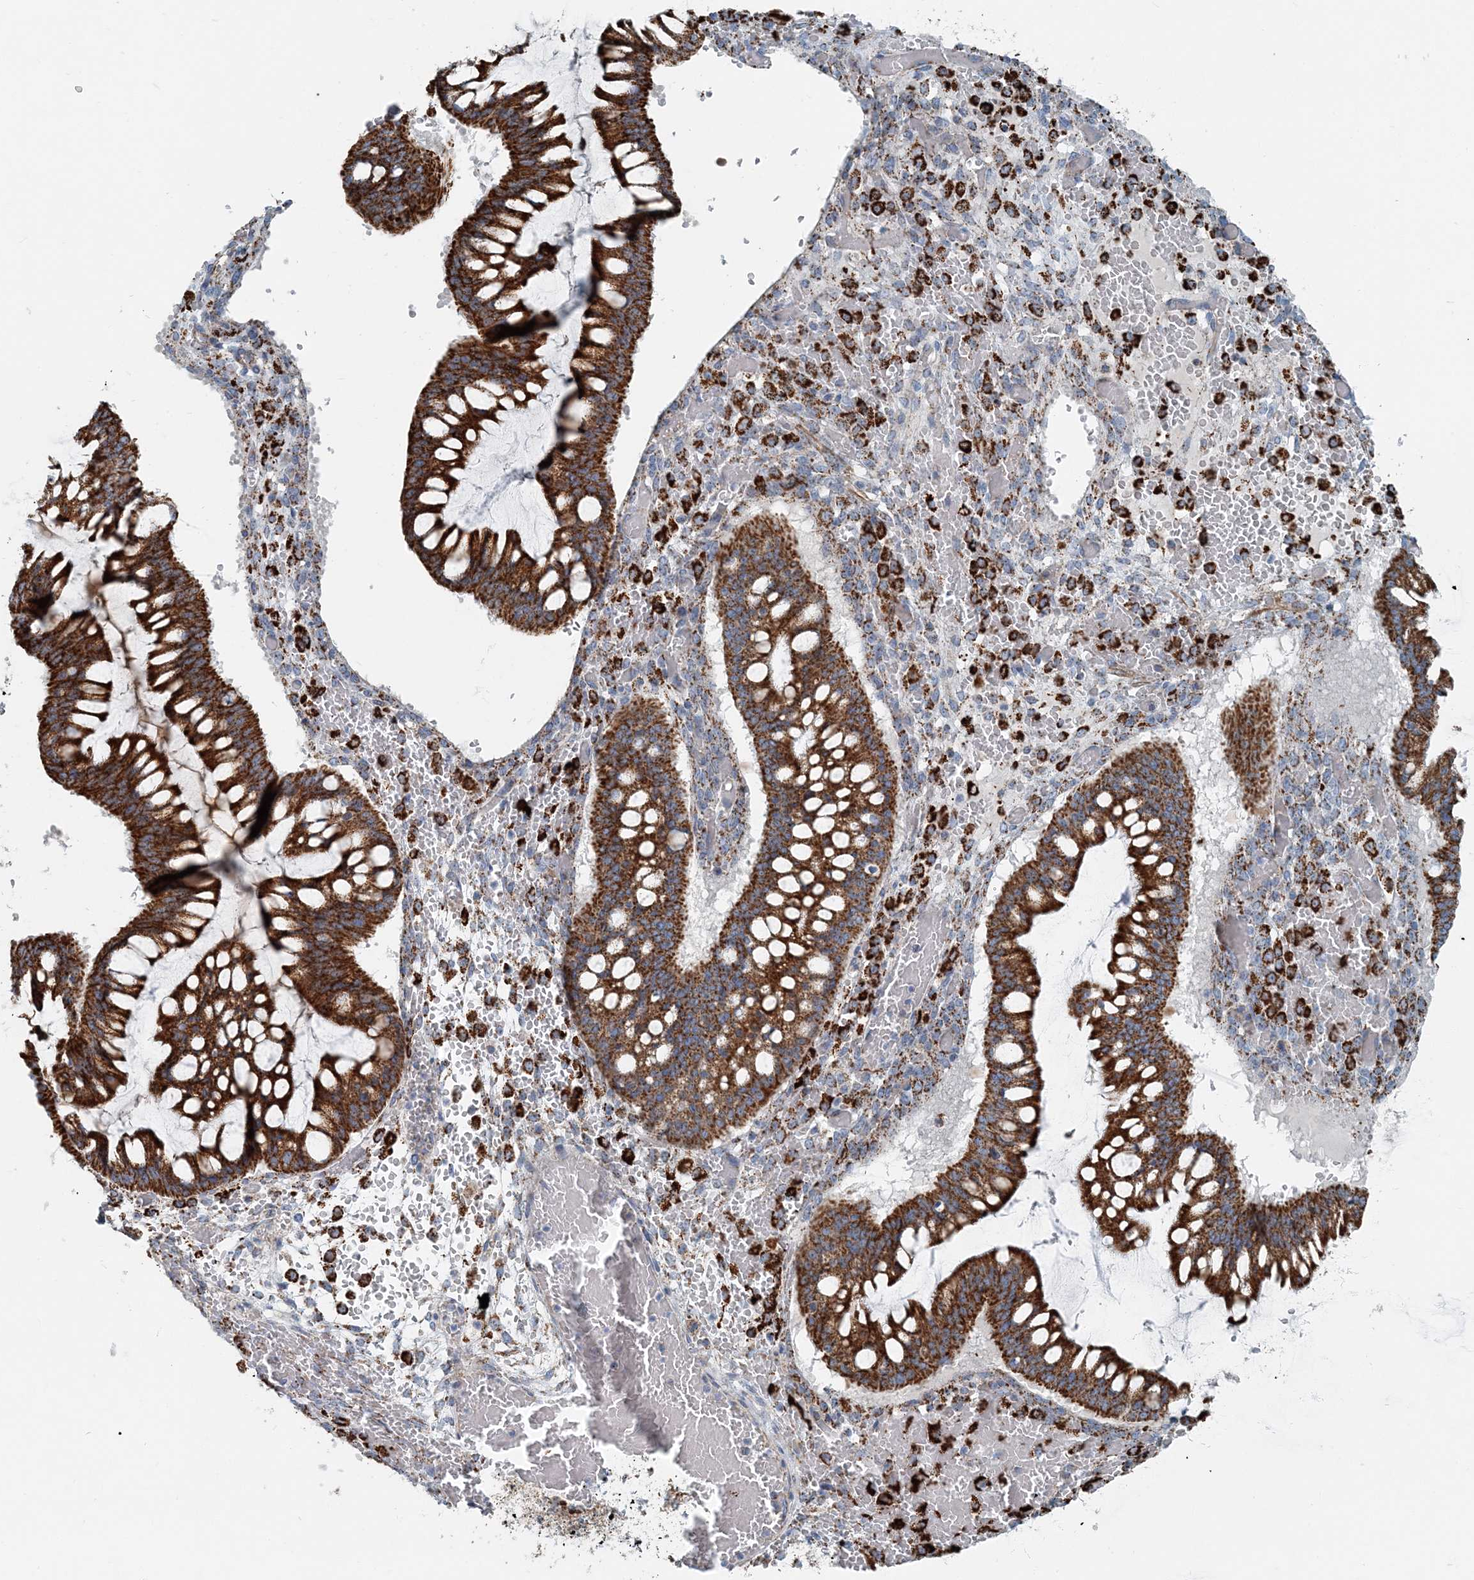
{"staining": {"intensity": "strong", "quantity": ">75%", "location": "cytoplasmic/membranous"}, "tissue": "ovarian cancer", "cell_type": "Tumor cells", "image_type": "cancer", "snomed": [{"axis": "morphology", "description": "Cystadenocarcinoma, mucinous, NOS"}, {"axis": "topography", "description": "Ovary"}], "caption": "A high amount of strong cytoplasmic/membranous expression is appreciated in approximately >75% of tumor cells in ovarian cancer (mucinous cystadenocarcinoma) tissue. (Brightfield microscopy of DAB IHC at high magnification).", "gene": "INTU", "patient": {"sex": "female", "age": 73}}